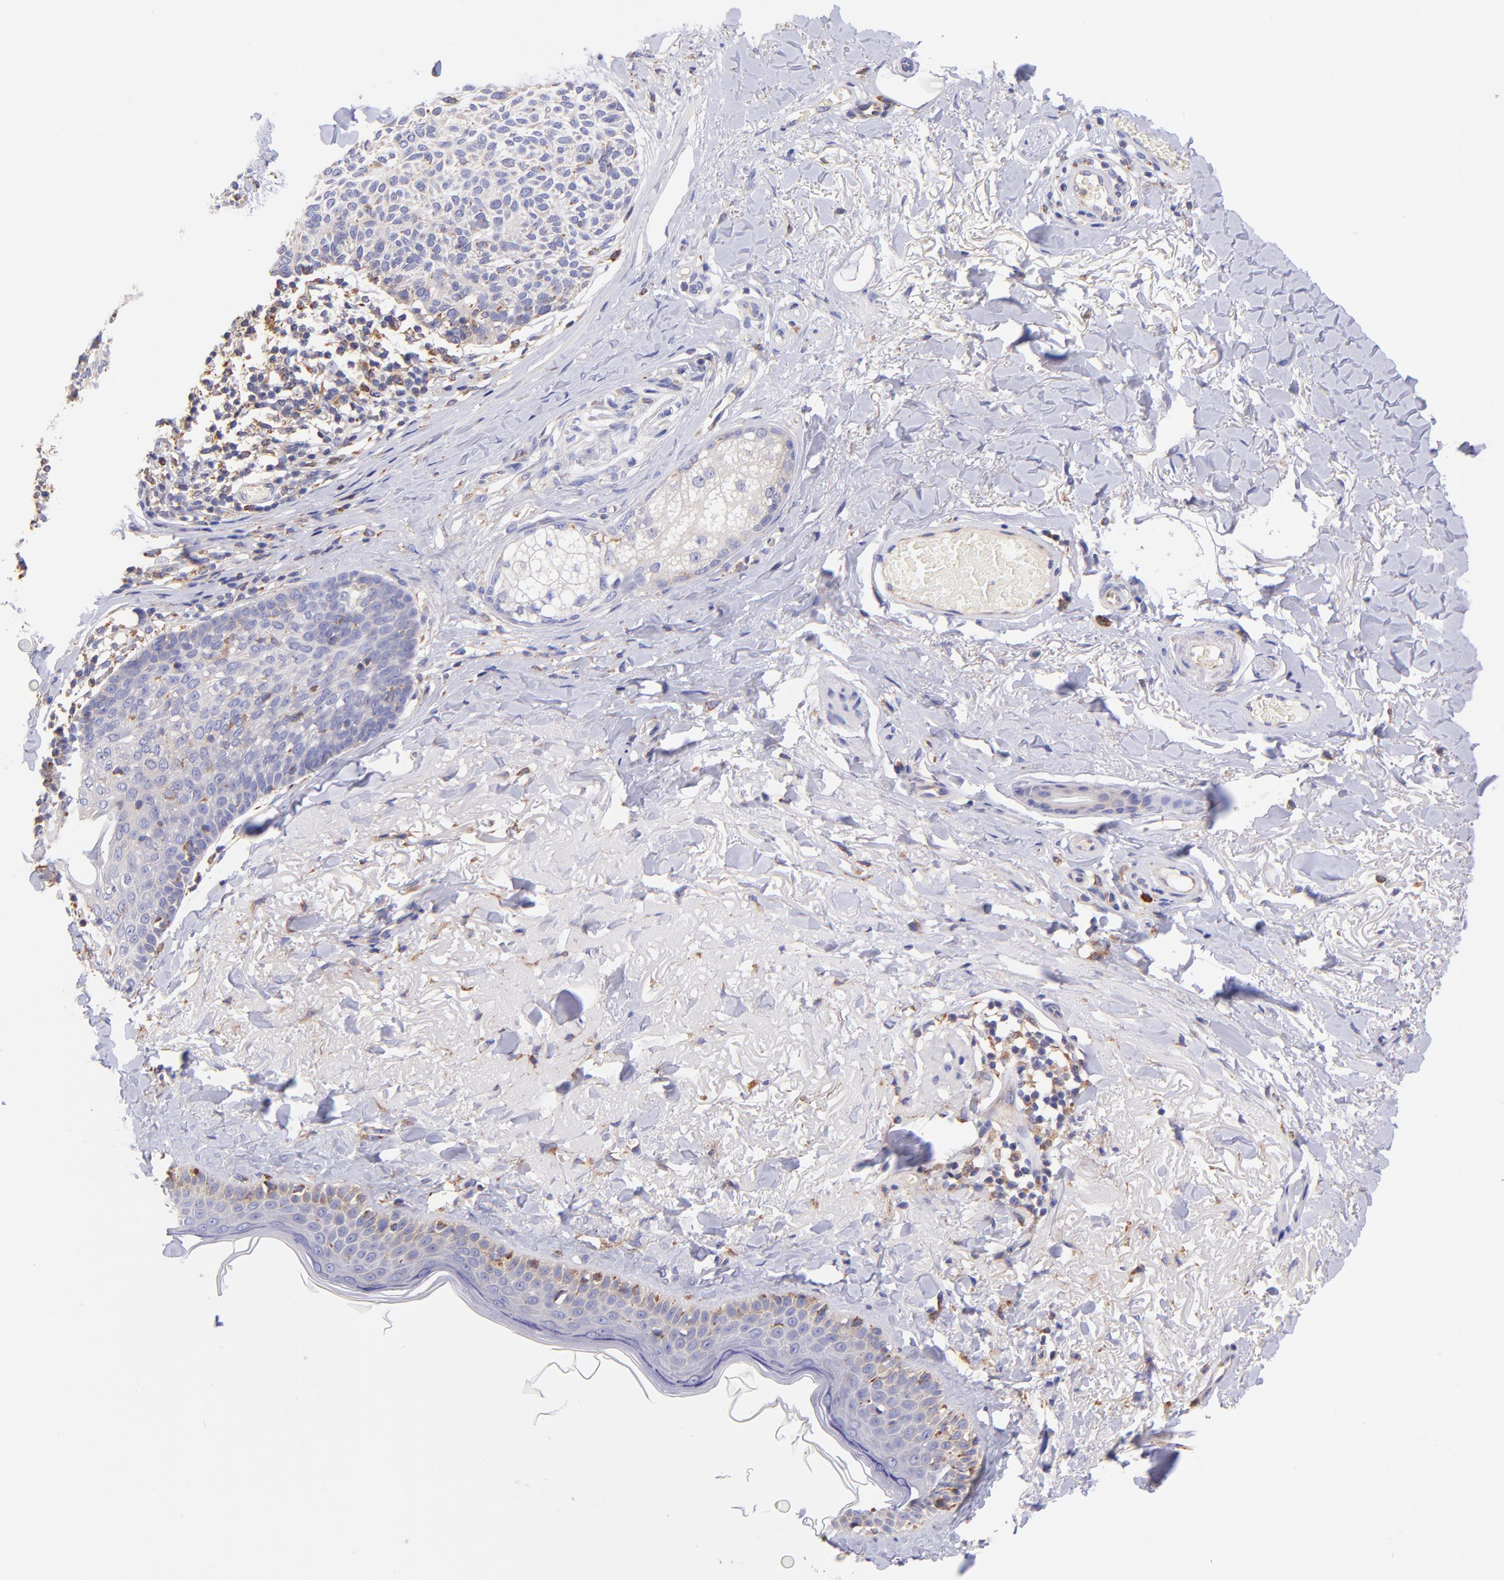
{"staining": {"intensity": "negative", "quantity": "none", "location": "none"}, "tissue": "skin cancer", "cell_type": "Tumor cells", "image_type": "cancer", "snomed": [{"axis": "morphology", "description": "Normal tissue, NOS"}, {"axis": "morphology", "description": "Basal cell carcinoma"}, {"axis": "topography", "description": "Skin"}], "caption": "DAB immunohistochemical staining of skin basal cell carcinoma shows no significant positivity in tumor cells. The staining is performed using DAB brown chromogen with nuclei counter-stained in using hematoxylin.", "gene": "PREX1", "patient": {"sex": "female", "age": 70}}